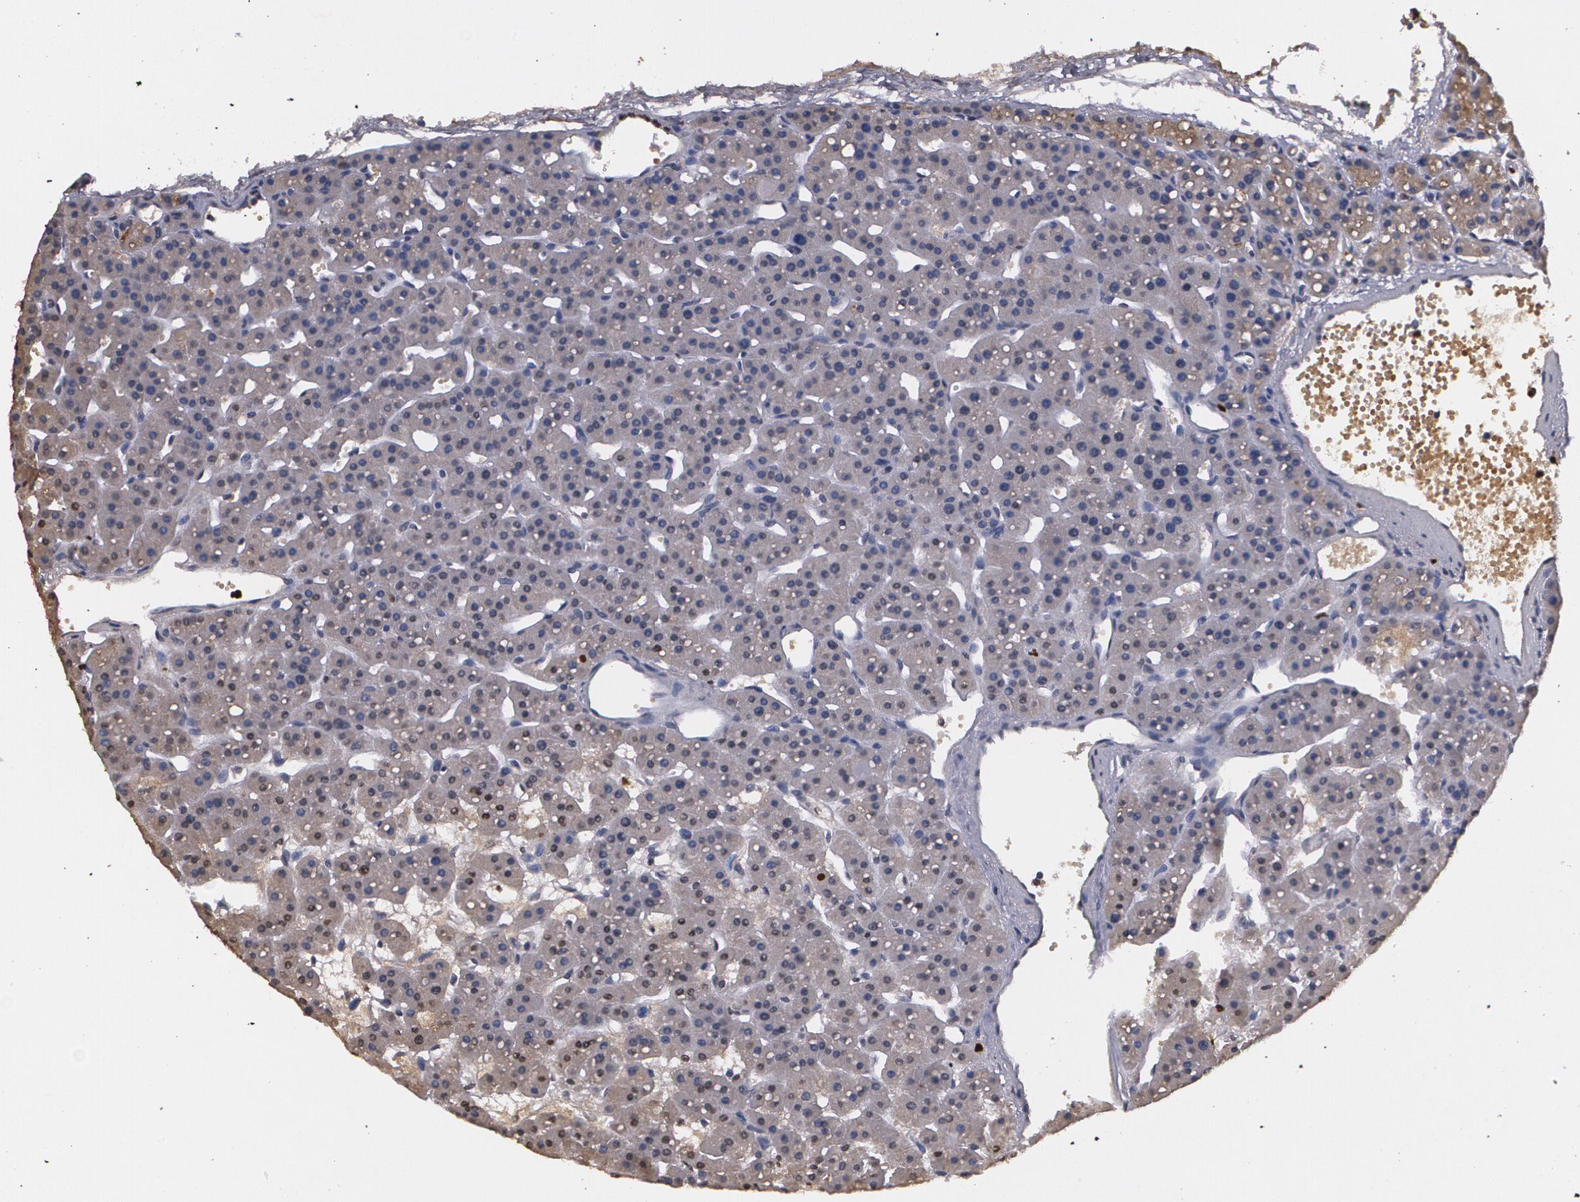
{"staining": {"intensity": "weak", "quantity": "<25%", "location": "cytoplasmic/membranous,nuclear"}, "tissue": "parathyroid gland", "cell_type": "Glandular cells", "image_type": "normal", "snomed": [{"axis": "morphology", "description": "Normal tissue, NOS"}, {"axis": "topography", "description": "Parathyroid gland"}], "caption": "The micrograph displays no staining of glandular cells in benign parathyroid gland.", "gene": "MVP", "patient": {"sex": "female", "age": 76}}